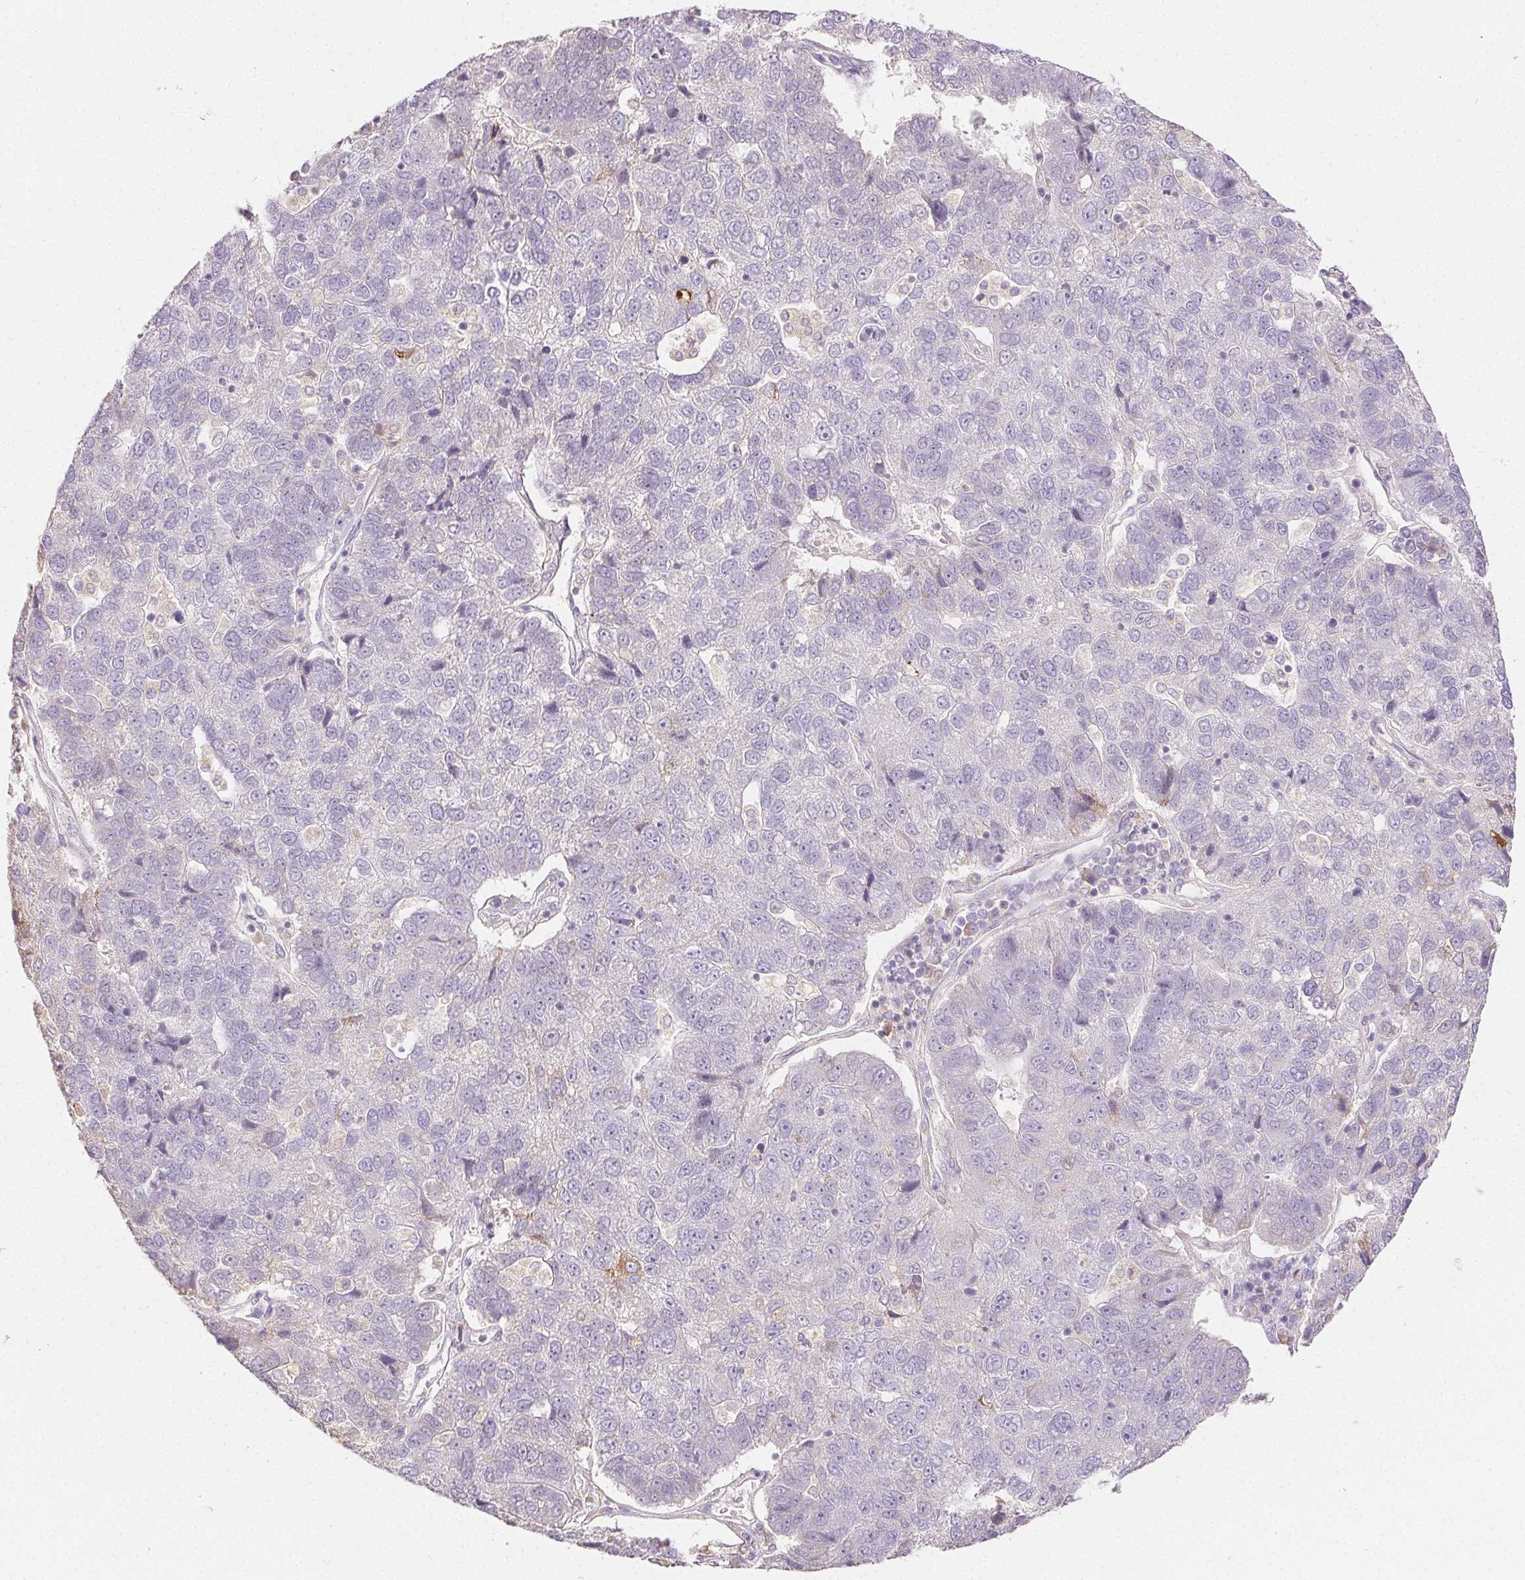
{"staining": {"intensity": "negative", "quantity": "none", "location": "none"}, "tissue": "pancreatic cancer", "cell_type": "Tumor cells", "image_type": "cancer", "snomed": [{"axis": "morphology", "description": "Adenocarcinoma, NOS"}, {"axis": "topography", "description": "Pancreas"}], "caption": "Image shows no protein staining in tumor cells of pancreatic cancer (adenocarcinoma) tissue. The staining is performed using DAB brown chromogen with nuclei counter-stained in using hematoxylin.", "gene": "ACVR1B", "patient": {"sex": "female", "age": 61}}